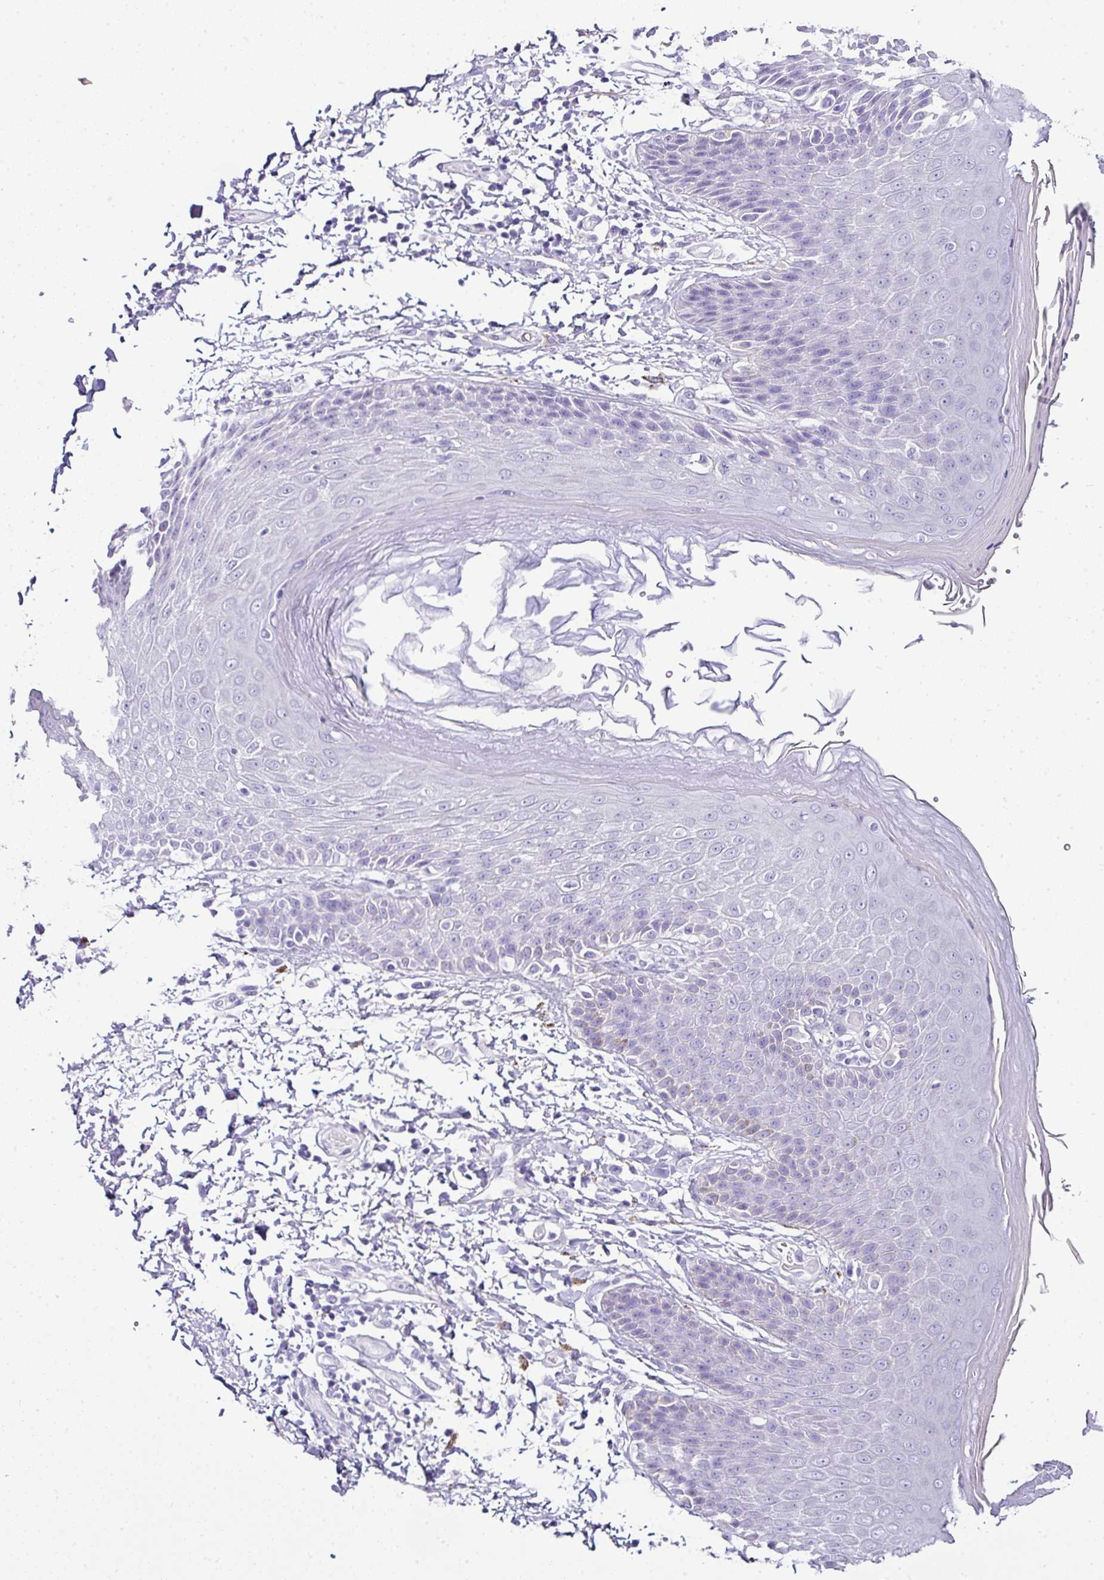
{"staining": {"intensity": "negative", "quantity": "none", "location": "none"}, "tissue": "skin", "cell_type": "Epidermal cells", "image_type": "normal", "snomed": [{"axis": "morphology", "description": "Normal tissue, NOS"}, {"axis": "topography", "description": "Peripheral nerve tissue"}], "caption": "DAB immunohistochemical staining of normal skin reveals no significant positivity in epidermal cells. The staining is performed using DAB (3,3'-diaminobenzidine) brown chromogen with nuclei counter-stained in using hematoxylin.", "gene": "NAPSA", "patient": {"sex": "male", "age": 51}}